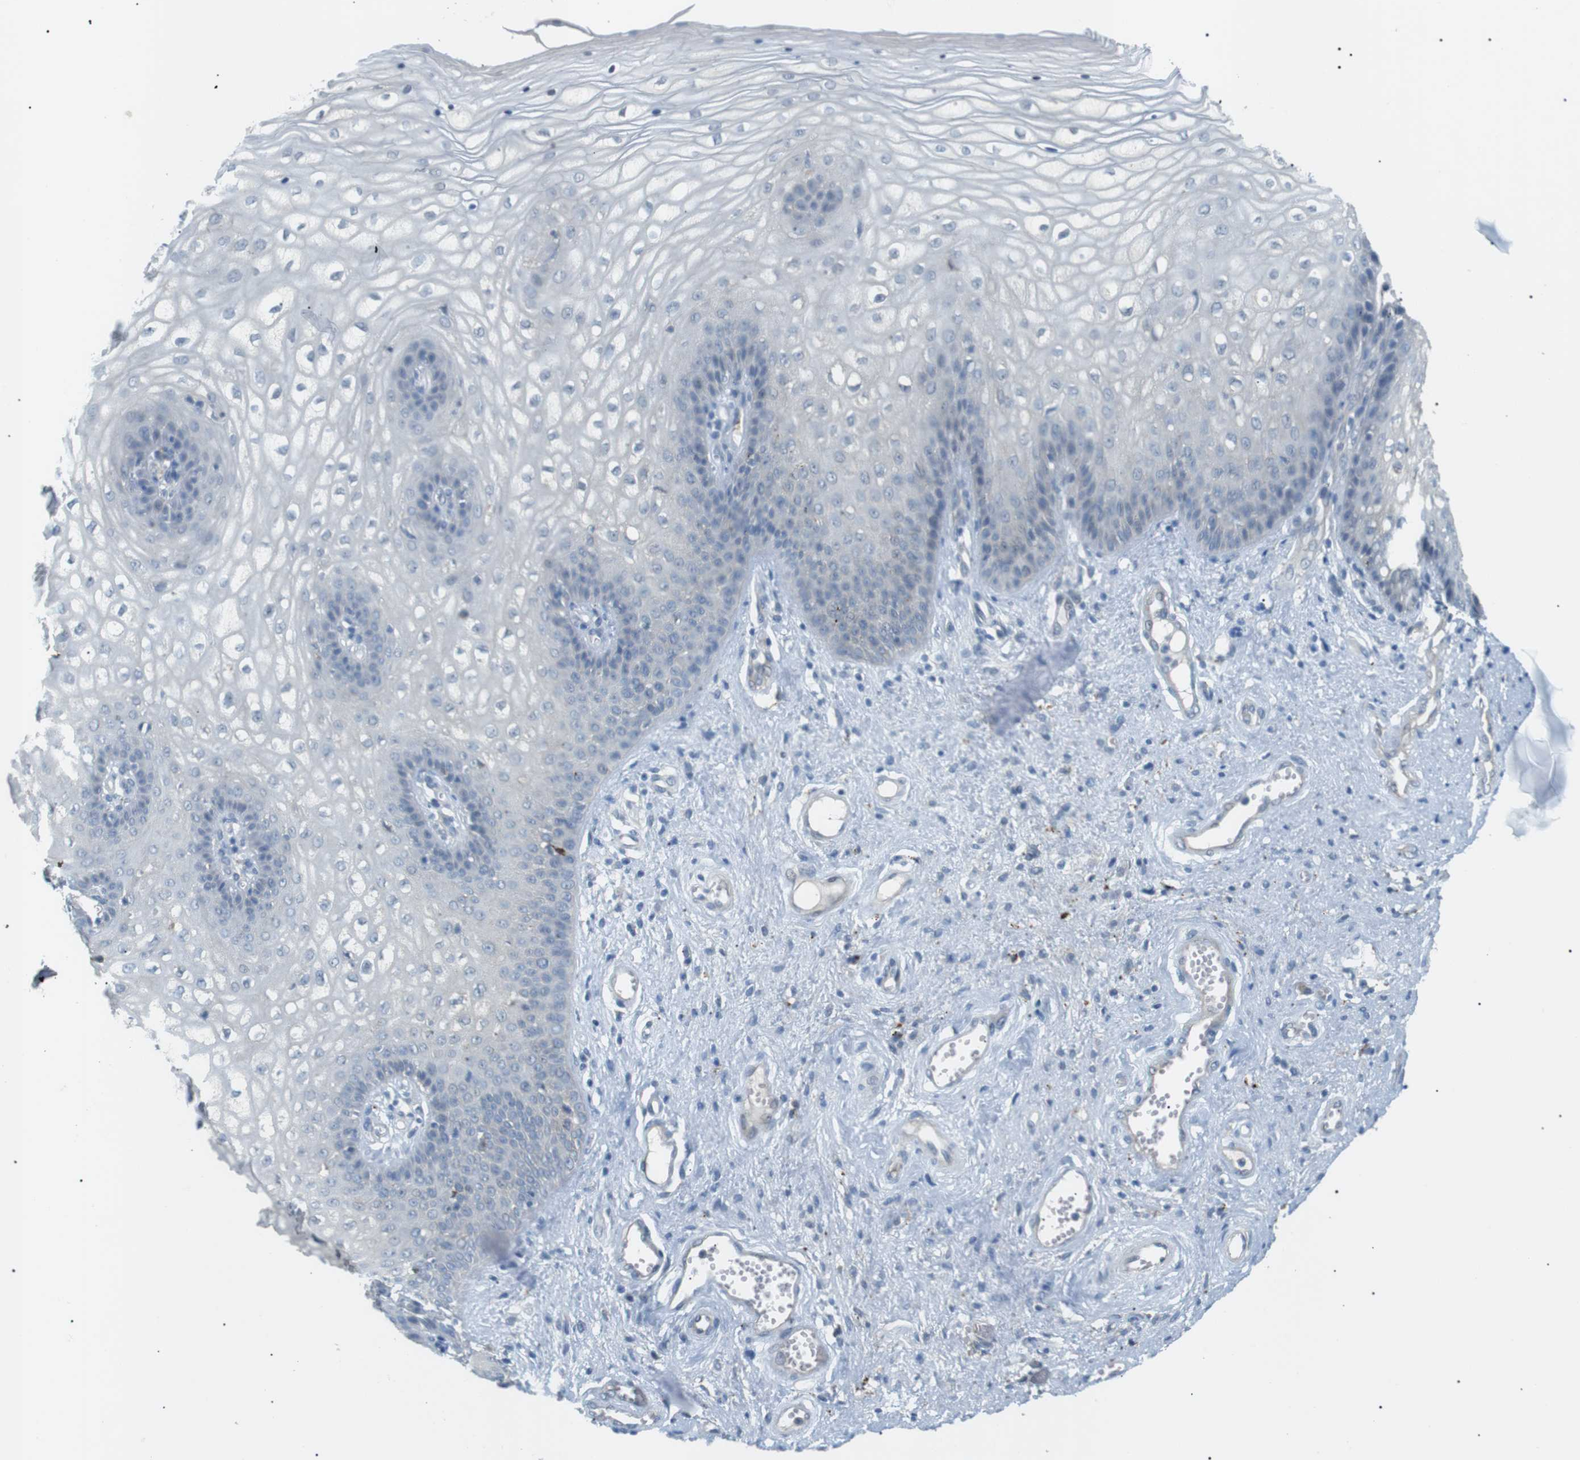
{"staining": {"intensity": "negative", "quantity": "none", "location": "none"}, "tissue": "vagina", "cell_type": "Squamous epithelial cells", "image_type": "normal", "snomed": [{"axis": "morphology", "description": "Normal tissue, NOS"}, {"axis": "topography", "description": "Vagina"}], "caption": "Histopathology image shows no protein staining in squamous epithelial cells of normal vagina.", "gene": "B4GALNT2", "patient": {"sex": "female", "age": 34}}